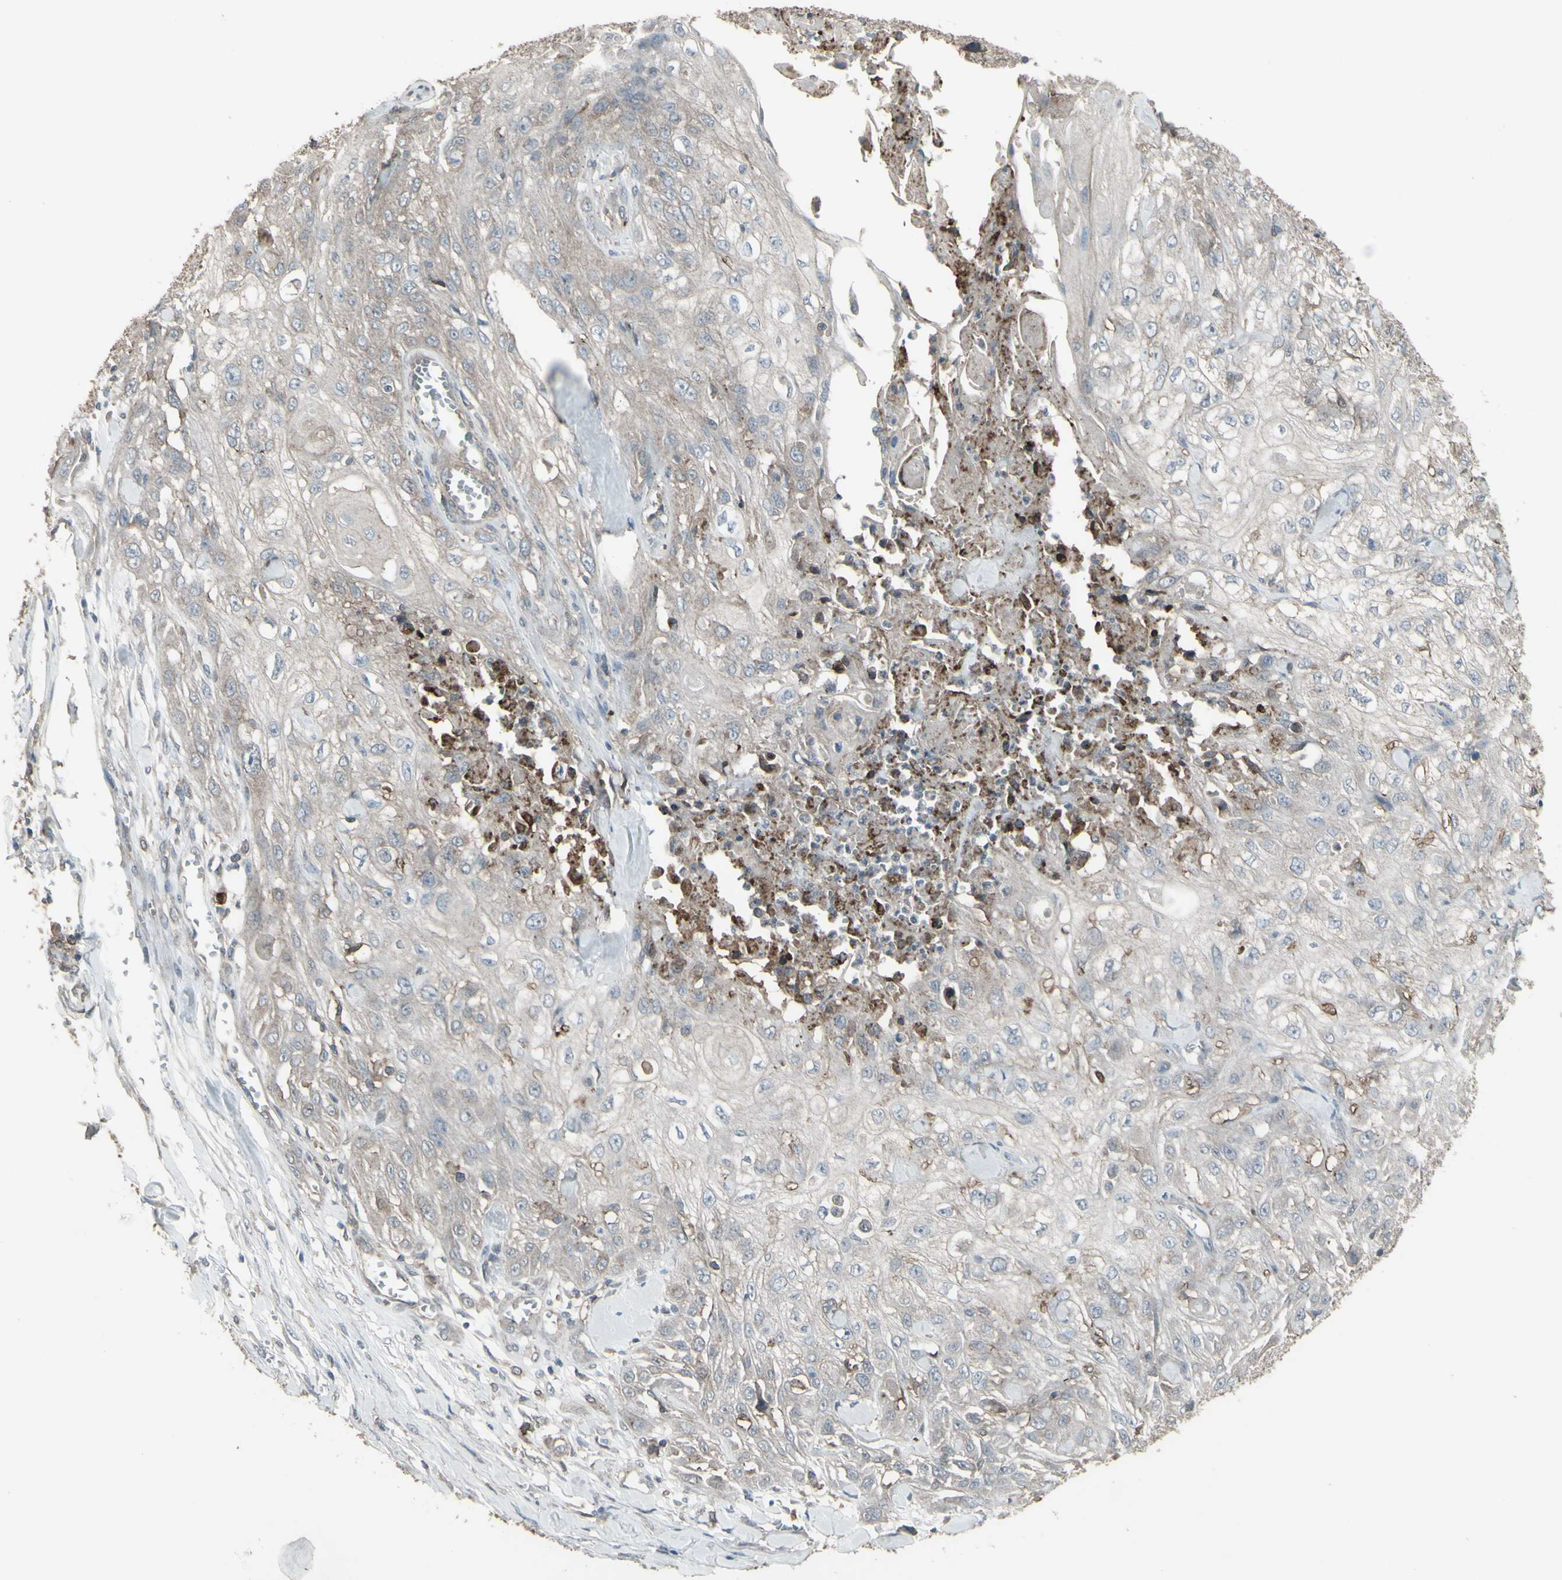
{"staining": {"intensity": "negative", "quantity": "none", "location": "none"}, "tissue": "skin cancer", "cell_type": "Tumor cells", "image_type": "cancer", "snomed": [{"axis": "morphology", "description": "Squamous cell carcinoma, NOS"}, {"axis": "morphology", "description": "Squamous cell carcinoma, metastatic, NOS"}, {"axis": "topography", "description": "Skin"}, {"axis": "topography", "description": "Lymph node"}], "caption": "Immunohistochemistry image of human skin squamous cell carcinoma stained for a protein (brown), which displays no positivity in tumor cells. (DAB (3,3'-diaminobenzidine) IHC, high magnification).", "gene": "SMO", "patient": {"sex": "male", "age": 75}}